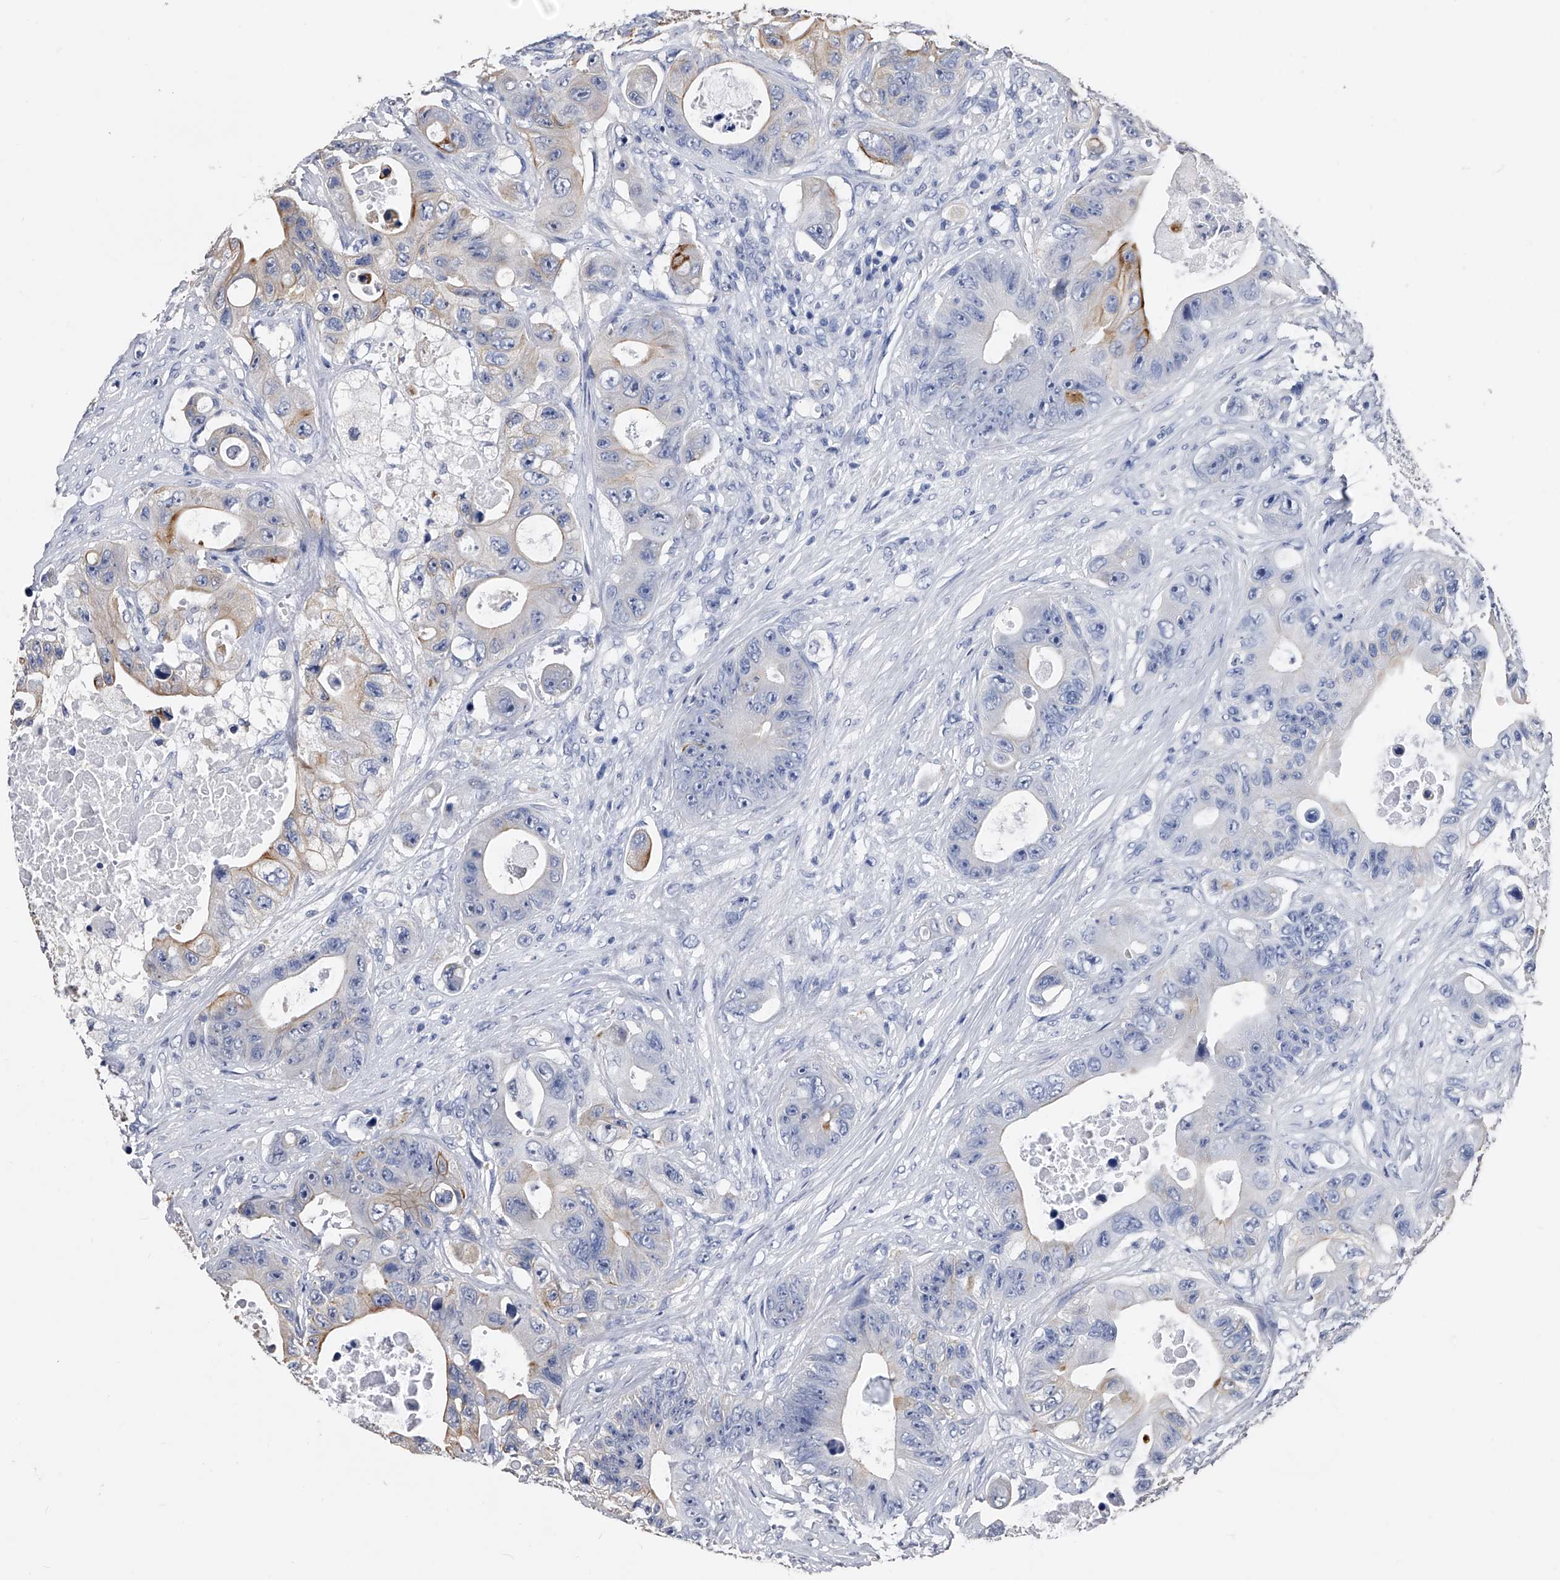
{"staining": {"intensity": "moderate", "quantity": "<25%", "location": "cytoplasmic/membranous"}, "tissue": "colorectal cancer", "cell_type": "Tumor cells", "image_type": "cancer", "snomed": [{"axis": "morphology", "description": "Adenocarcinoma, NOS"}, {"axis": "topography", "description": "Colon"}], "caption": "A micrograph of human adenocarcinoma (colorectal) stained for a protein reveals moderate cytoplasmic/membranous brown staining in tumor cells.", "gene": "EFCAB7", "patient": {"sex": "female", "age": 46}}